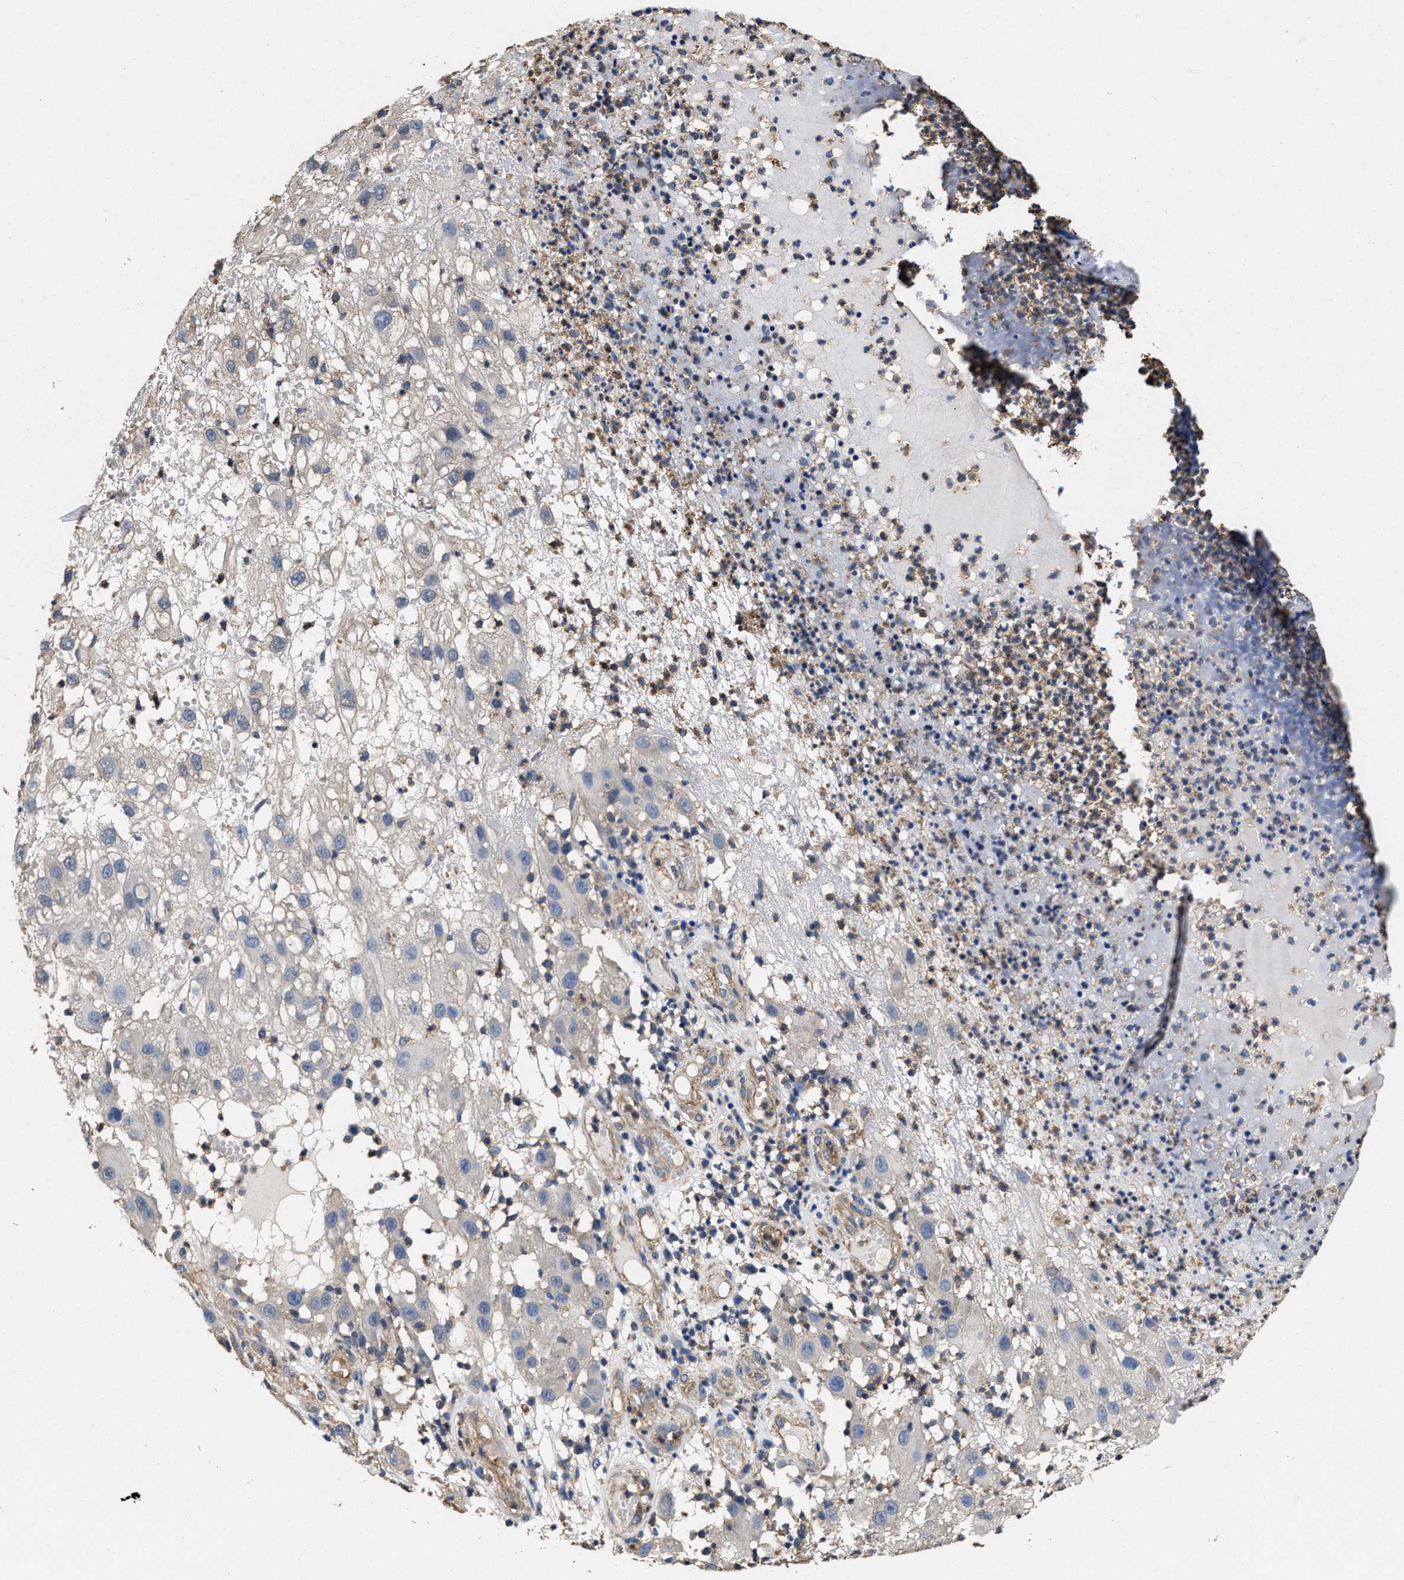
{"staining": {"intensity": "negative", "quantity": "none", "location": "none"}, "tissue": "melanoma", "cell_type": "Tumor cells", "image_type": "cancer", "snomed": [{"axis": "morphology", "description": "Malignant melanoma, NOS"}, {"axis": "topography", "description": "Skin"}], "caption": "IHC image of neoplastic tissue: human melanoma stained with DAB (3,3'-diaminobenzidine) displays no significant protein expression in tumor cells. Nuclei are stained in blue.", "gene": "SFXN4", "patient": {"sex": "female", "age": 81}}